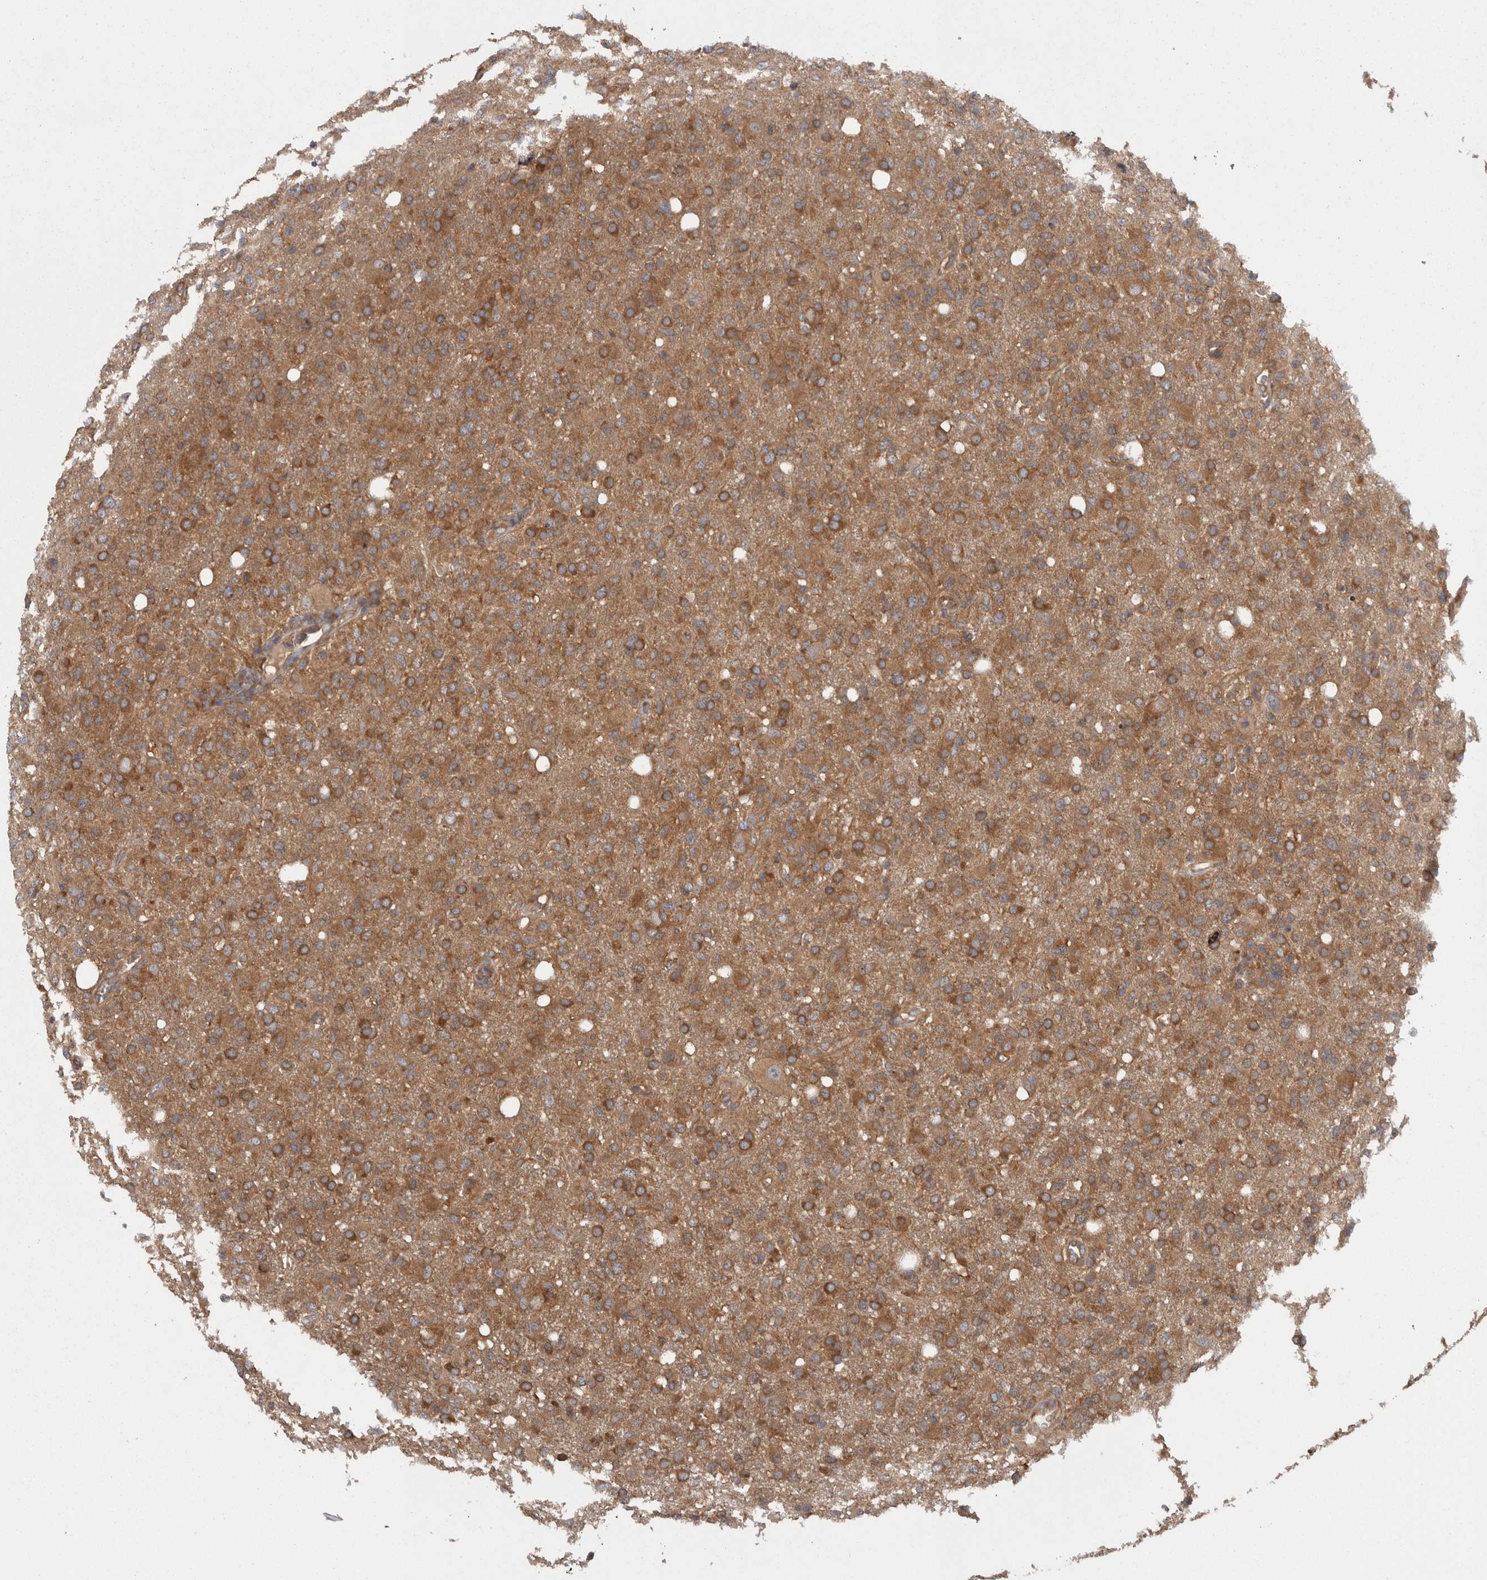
{"staining": {"intensity": "strong", "quantity": ">75%", "location": "cytoplasmic/membranous"}, "tissue": "glioma", "cell_type": "Tumor cells", "image_type": "cancer", "snomed": [{"axis": "morphology", "description": "Glioma, malignant, High grade"}, {"axis": "topography", "description": "Brain"}], "caption": "Tumor cells demonstrate high levels of strong cytoplasmic/membranous expression in approximately >75% of cells in human high-grade glioma (malignant).", "gene": "SMCR8", "patient": {"sex": "female", "age": 57}}